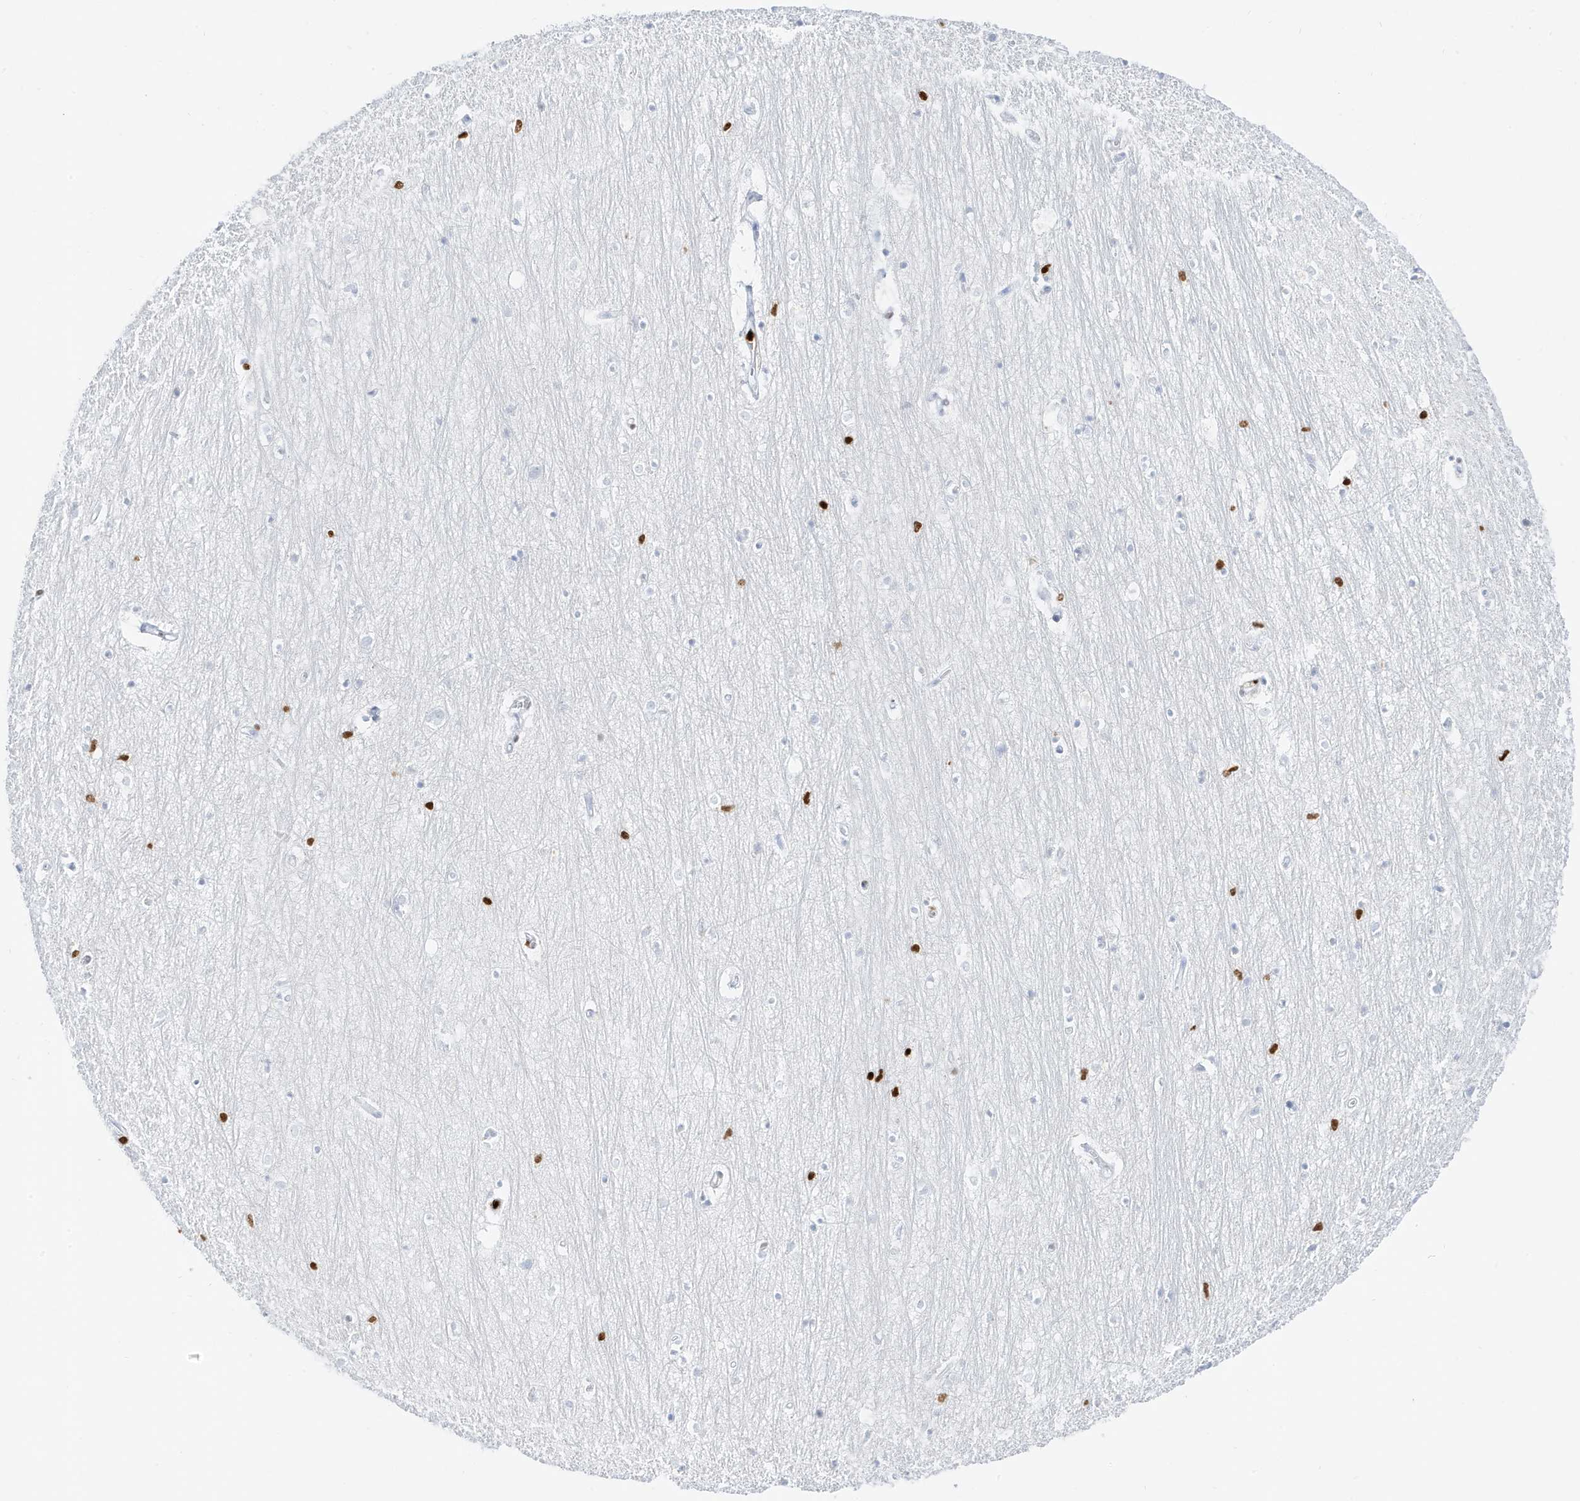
{"staining": {"intensity": "negative", "quantity": "none", "location": "none"}, "tissue": "hippocampus", "cell_type": "Glial cells", "image_type": "normal", "snomed": [{"axis": "morphology", "description": "Normal tissue, NOS"}, {"axis": "topography", "description": "Hippocampus"}], "caption": "This image is of benign hippocampus stained with immunohistochemistry (IHC) to label a protein in brown with the nuclei are counter-stained blue. There is no positivity in glial cells. The staining was performed using DAB (3,3'-diaminobenzidine) to visualize the protein expression in brown, while the nuclei were stained in blue with hematoxylin (Magnification: 20x).", "gene": "MNDA", "patient": {"sex": "female", "age": 64}}